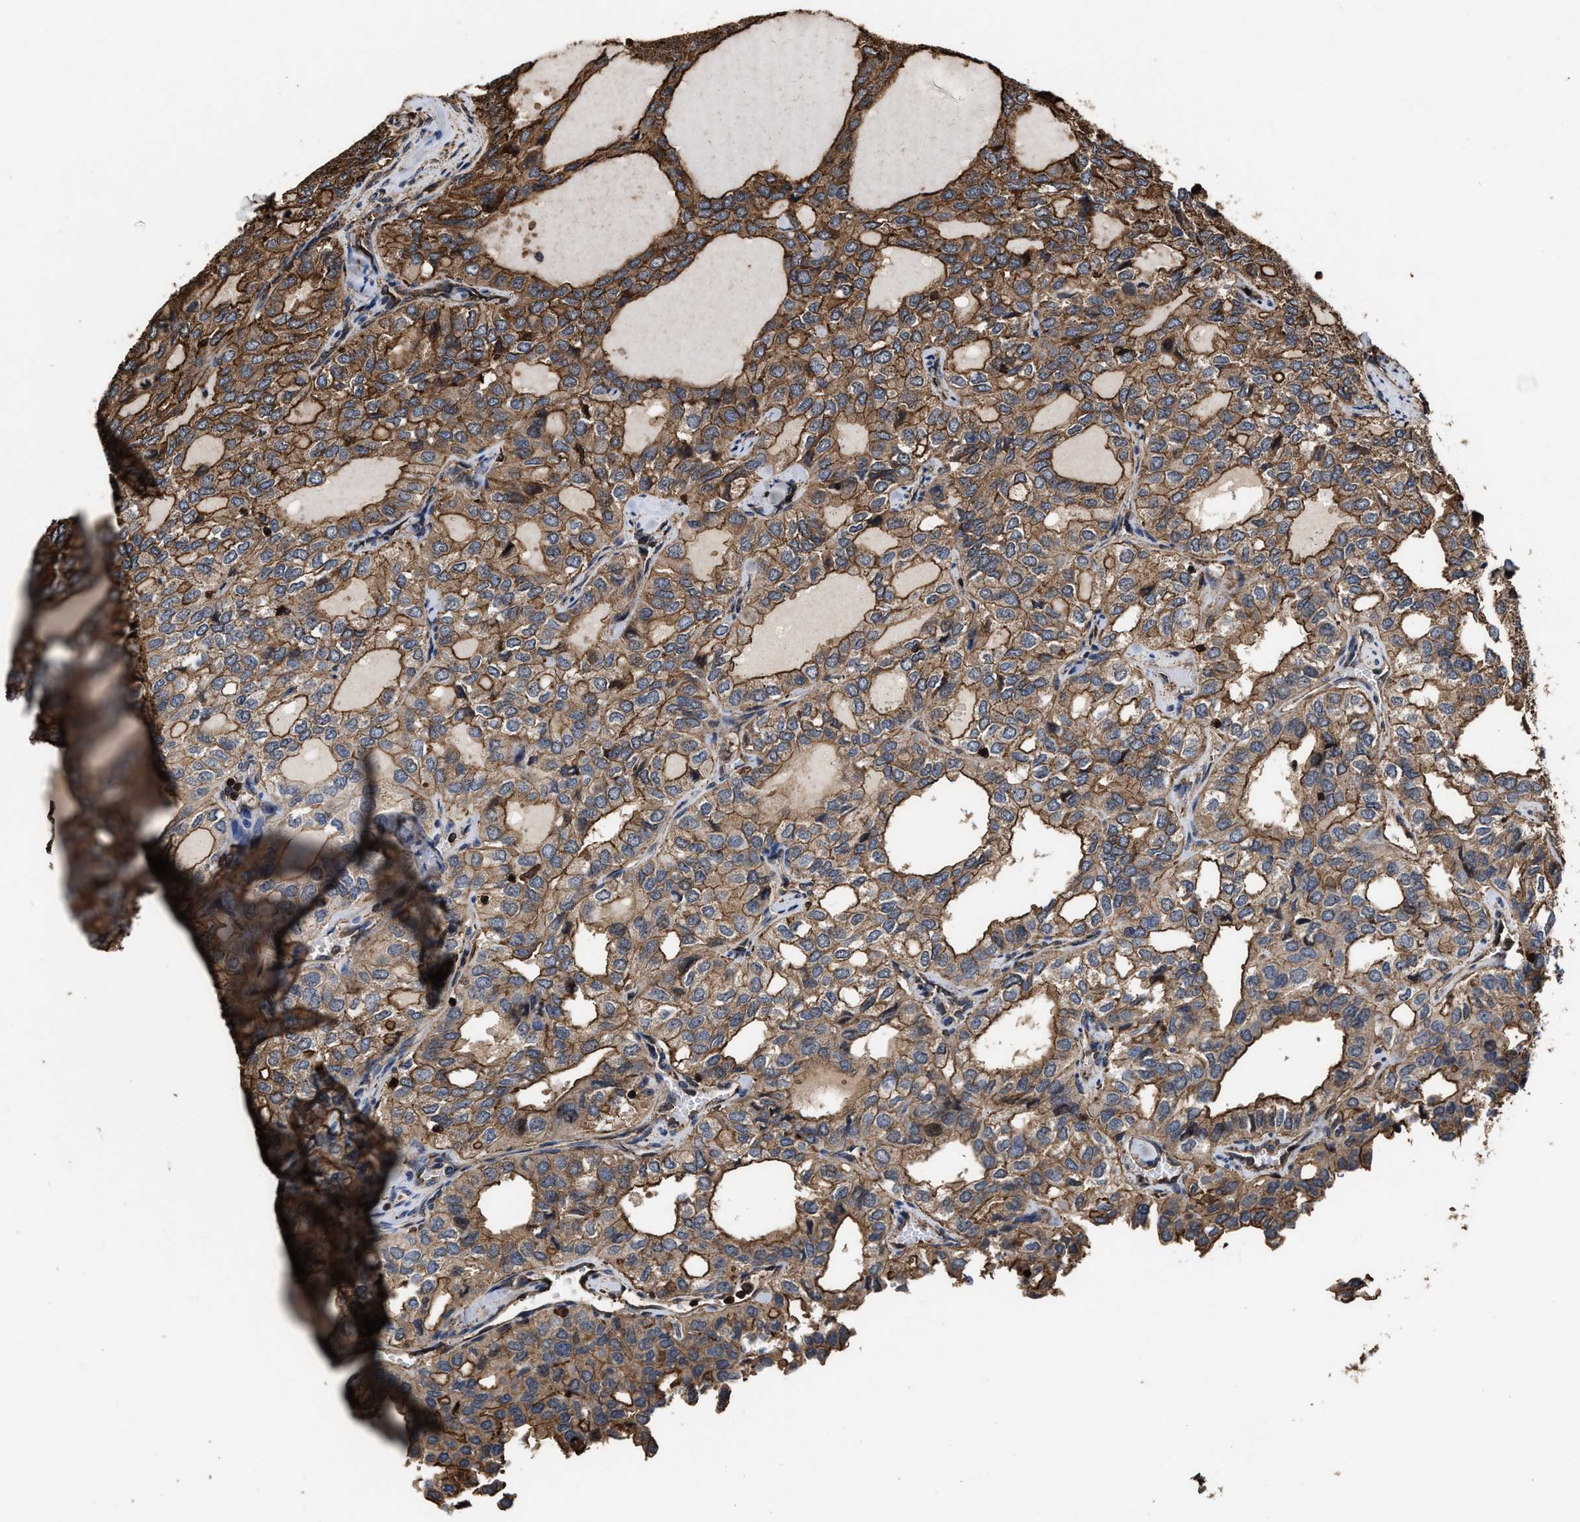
{"staining": {"intensity": "moderate", "quantity": ">75%", "location": "cytoplasmic/membranous"}, "tissue": "thyroid cancer", "cell_type": "Tumor cells", "image_type": "cancer", "snomed": [{"axis": "morphology", "description": "Follicular adenoma carcinoma, NOS"}, {"axis": "topography", "description": "Thyroid gland"}], "caption": "This micrograph exhibits thyroid cancer stained with IHC to label a protein in brown. The cytoplasmic/membranous of tumor cells show moderate positivity for the protein. Nuclei are counter-stained blue.", "gene": "KBTBD2", "patient": {"sex": "male", "age": 75}}